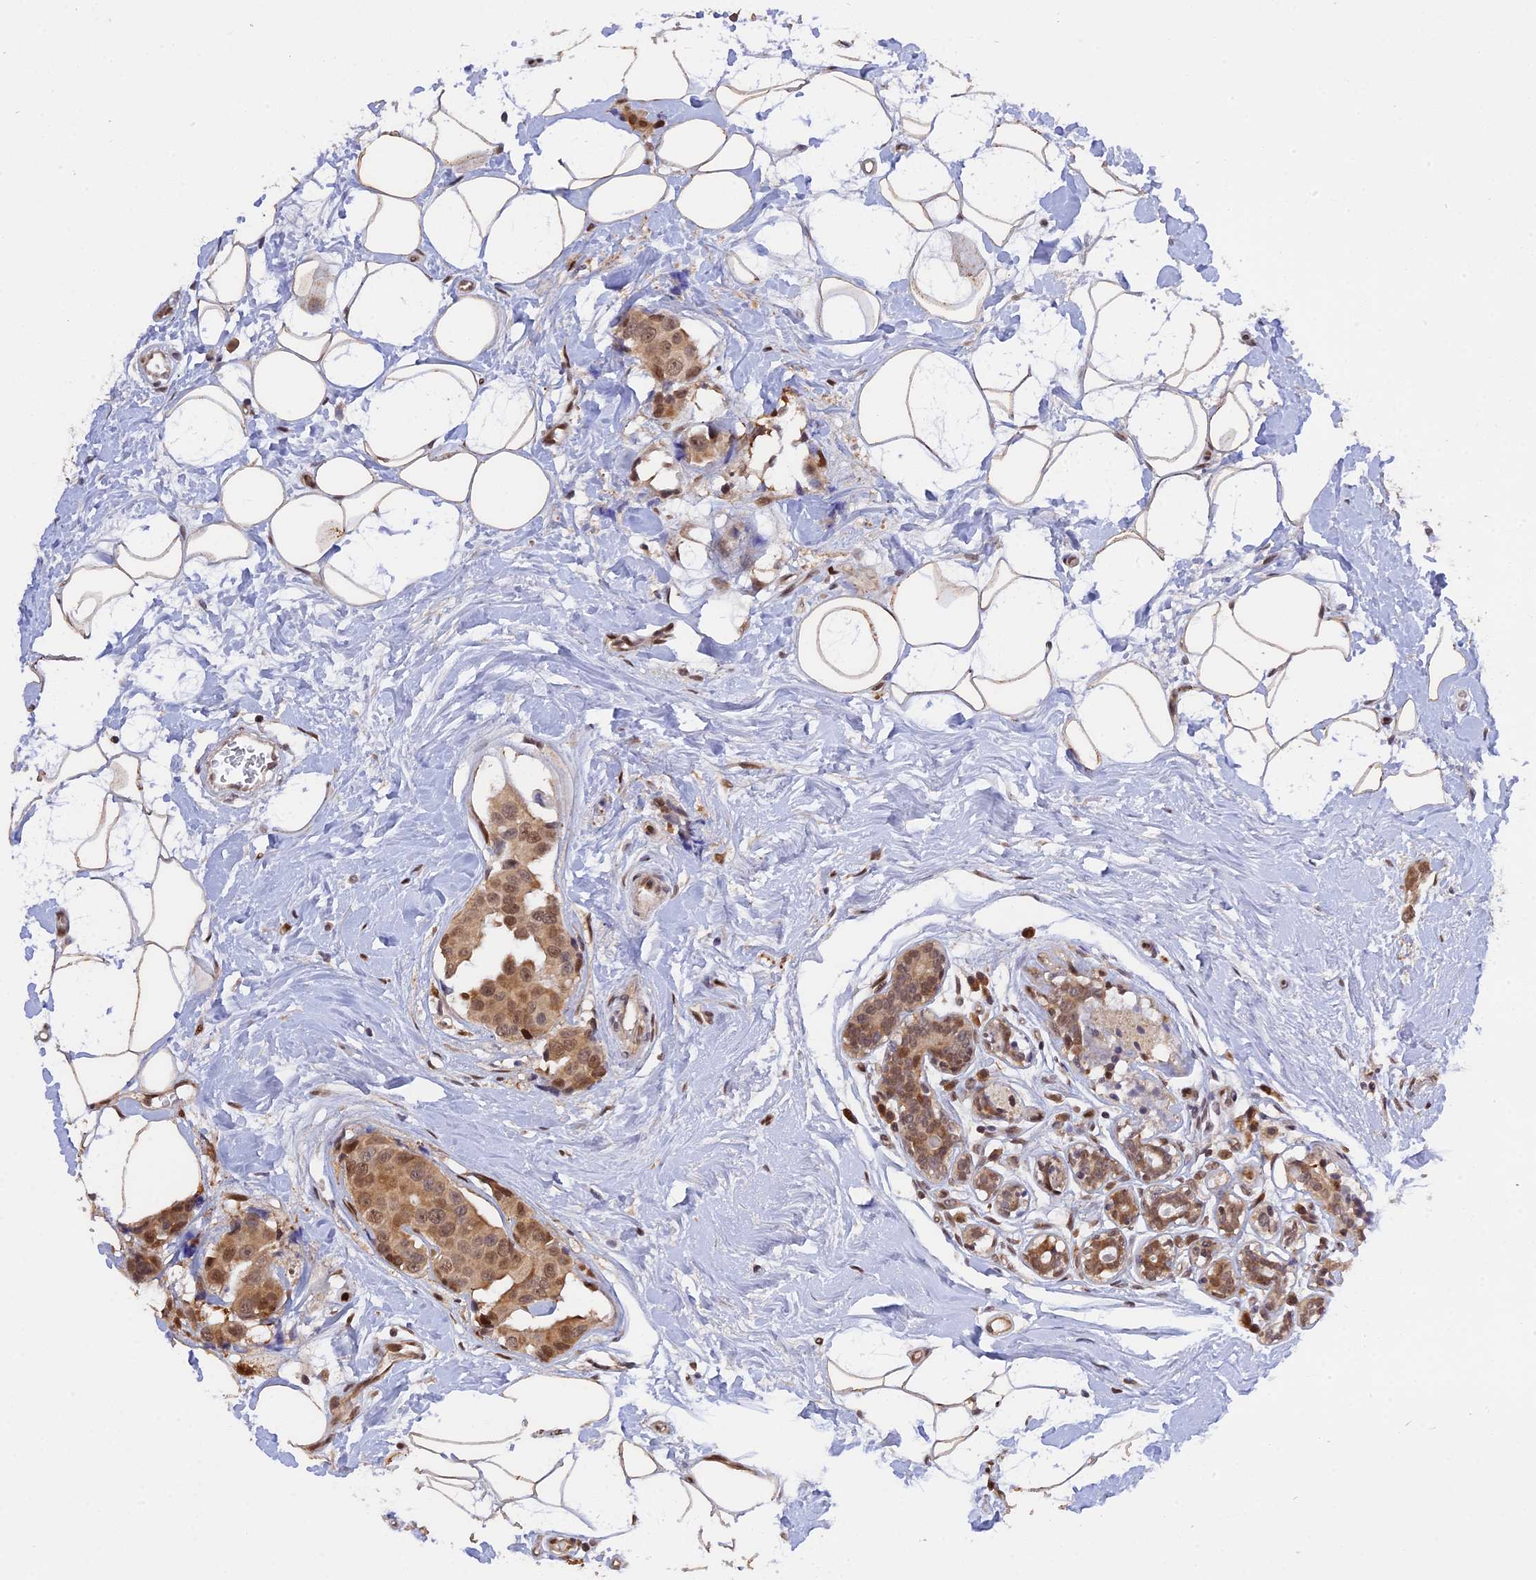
{"staining": {"intensity": "moderate", "quantity": ">75%", "location": "cytoplasmic/membranous,nuclear"}, "tissue": "breast cancer", "cell_type": "Tumor cells", "image_type": "cancer", "snomed": [{"axis": "morphology", "description": "Normal tissue, NOS"}, {"axis": "morphology", "description": "Duct carcinoma"}, {"axis": "topography", "description": "Breast"}], "caption": "Breast cancer stained for a protein reveals moderate cytoplasmic/membranous and nuclear positivity in tumor cells.", "gene": "ZNF428", "patient": {"sex": "female", "age": 39}}